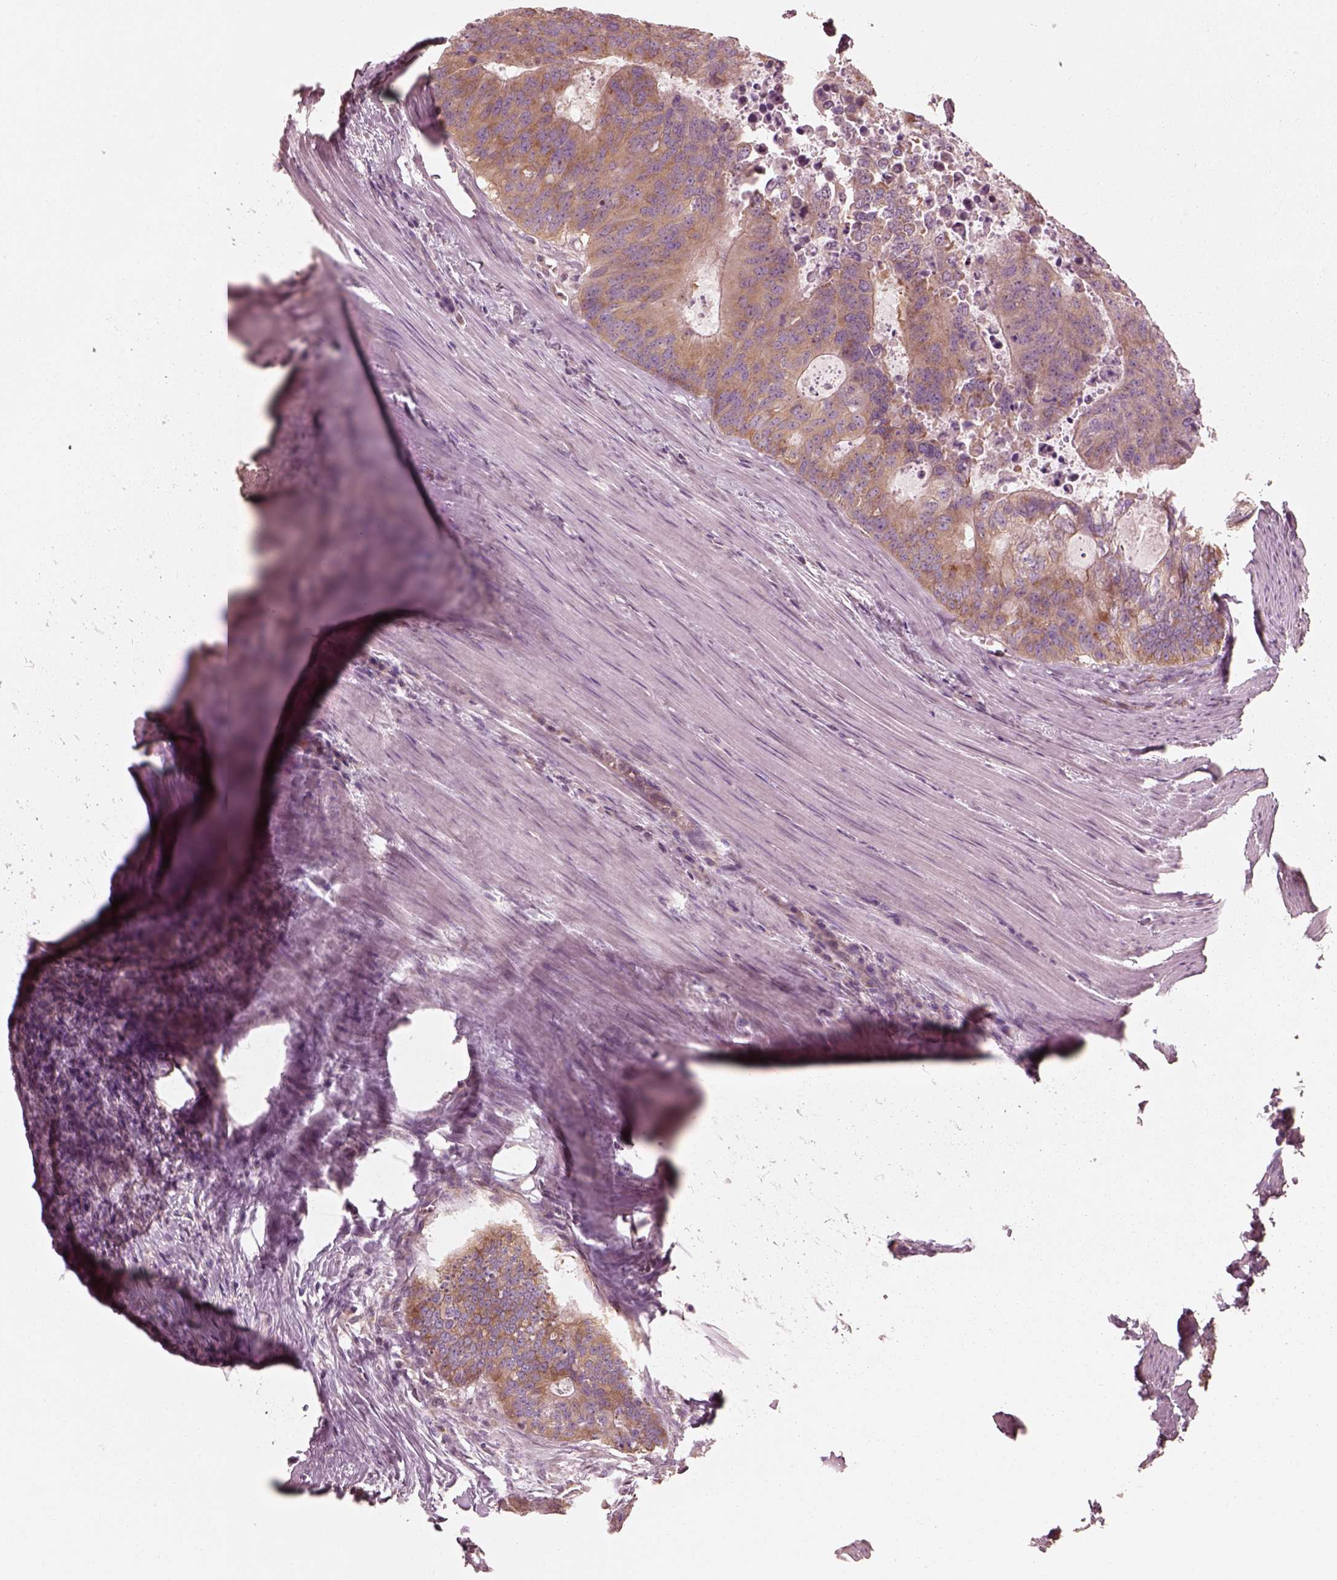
{"staining": {"intensity": "moderate", "quantity": ">75%", "location": "cytoplasmic/membranous"}, "tissue": "colorectal cancer", "cell_type": "Tumor cells", "image_type": "cancer", "snomed": [{"axis": "morphology", "description": "Adenocarcinoma, NOS"}, {"axis": "topography", "description": "Colon"}], "caption": "A high-resolution photomicrograph shows immunohistochemistry staining of colorectal cancer, which exhibits moderate cytoplasmic/membranous positivity in about >75% of tumor cells. The staining was performed using DAB, with brown indicating positive protein expression. Nuclei are stained blue with hematoxylin.", "gene": "CNOT2", "patient": {"sex": "male", "age": 67}}